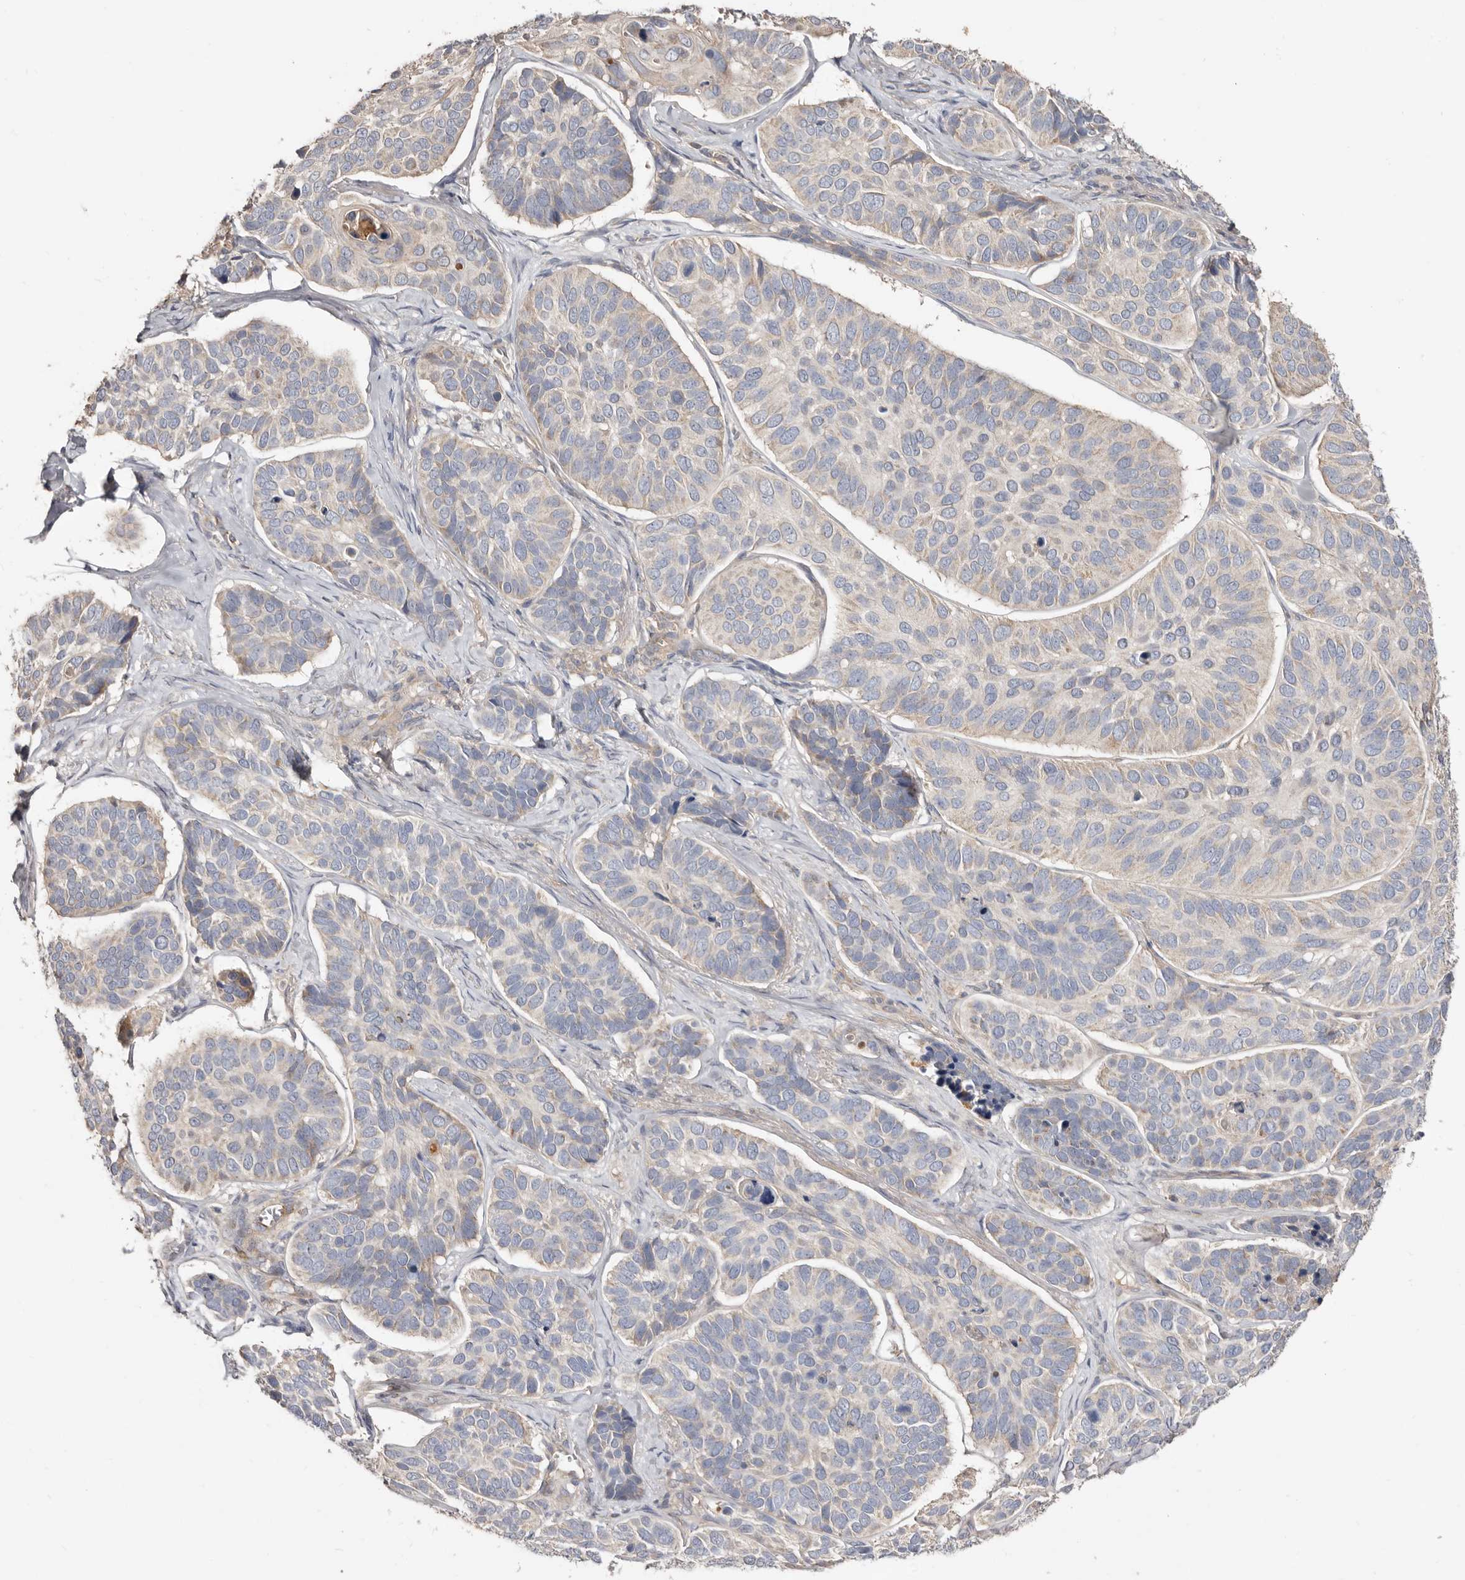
{"staining": {"intensity": "negative", "quantity": "none", "location": "none"}, "tissue": "skin cancer", "cell_type": "Tumor cells", "image_type": "cancer", "snomed": [{"axis": "morphology", "description": "Basal cell carcinoma"}, {"axis": "topography", "description": "Skin"}], "caption": "Basal cell carcinoma (skin) was stained to show a protein in brown. There is no significant expression in tumor cells.", "gene": "LRRC25", "patient": {"sex": "male", "age": 62}}